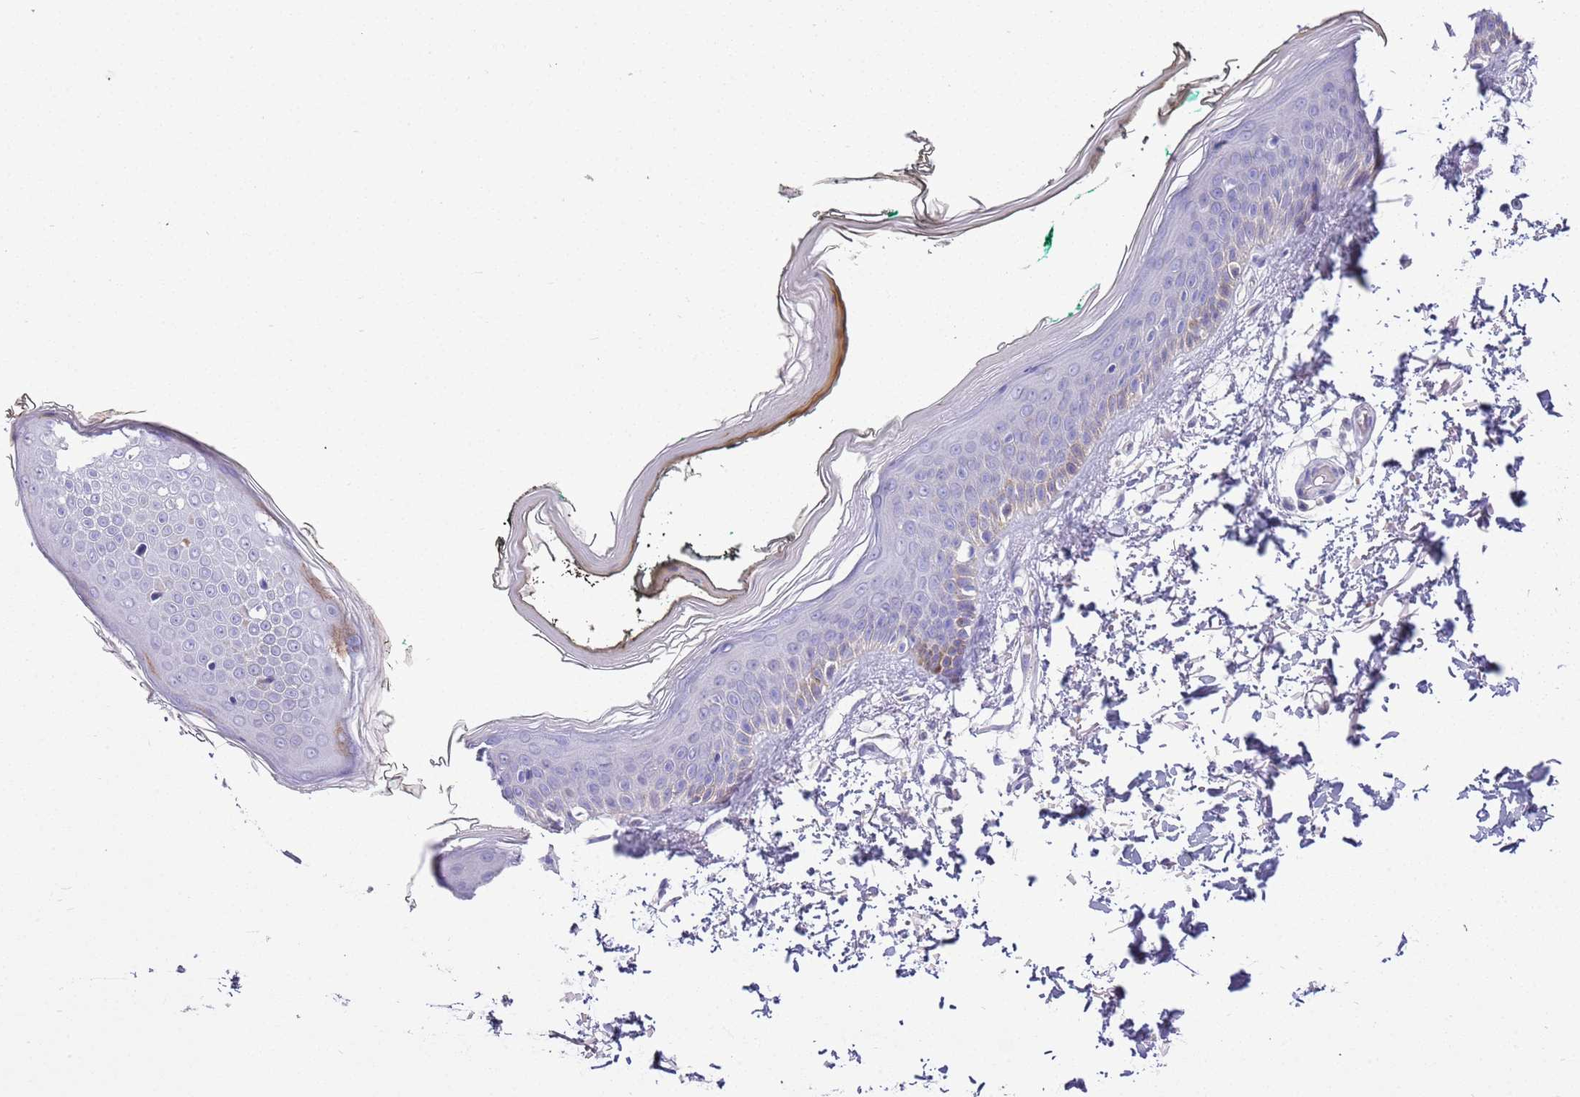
{"staining": {"intensity": "negative", "quantity": "none", "location": "none"}, "tissue": "skin", "cell_type": "Fibroblasts", "image_type": "normal", "snomed": [{"axis": "morphology", "description": "Normal tissue, NOS"}, {"axis": "topography", "description": "Skin"}], "caption": "This is a image of IHC staining of unremarkable skin, which shows no positivity in fibroblasts. (DAB immunohistochemistry (IHC) with hematoxylin counter stain).", "gene": "BRMS1L", "patient": {"sex": "male", "age": 62}}